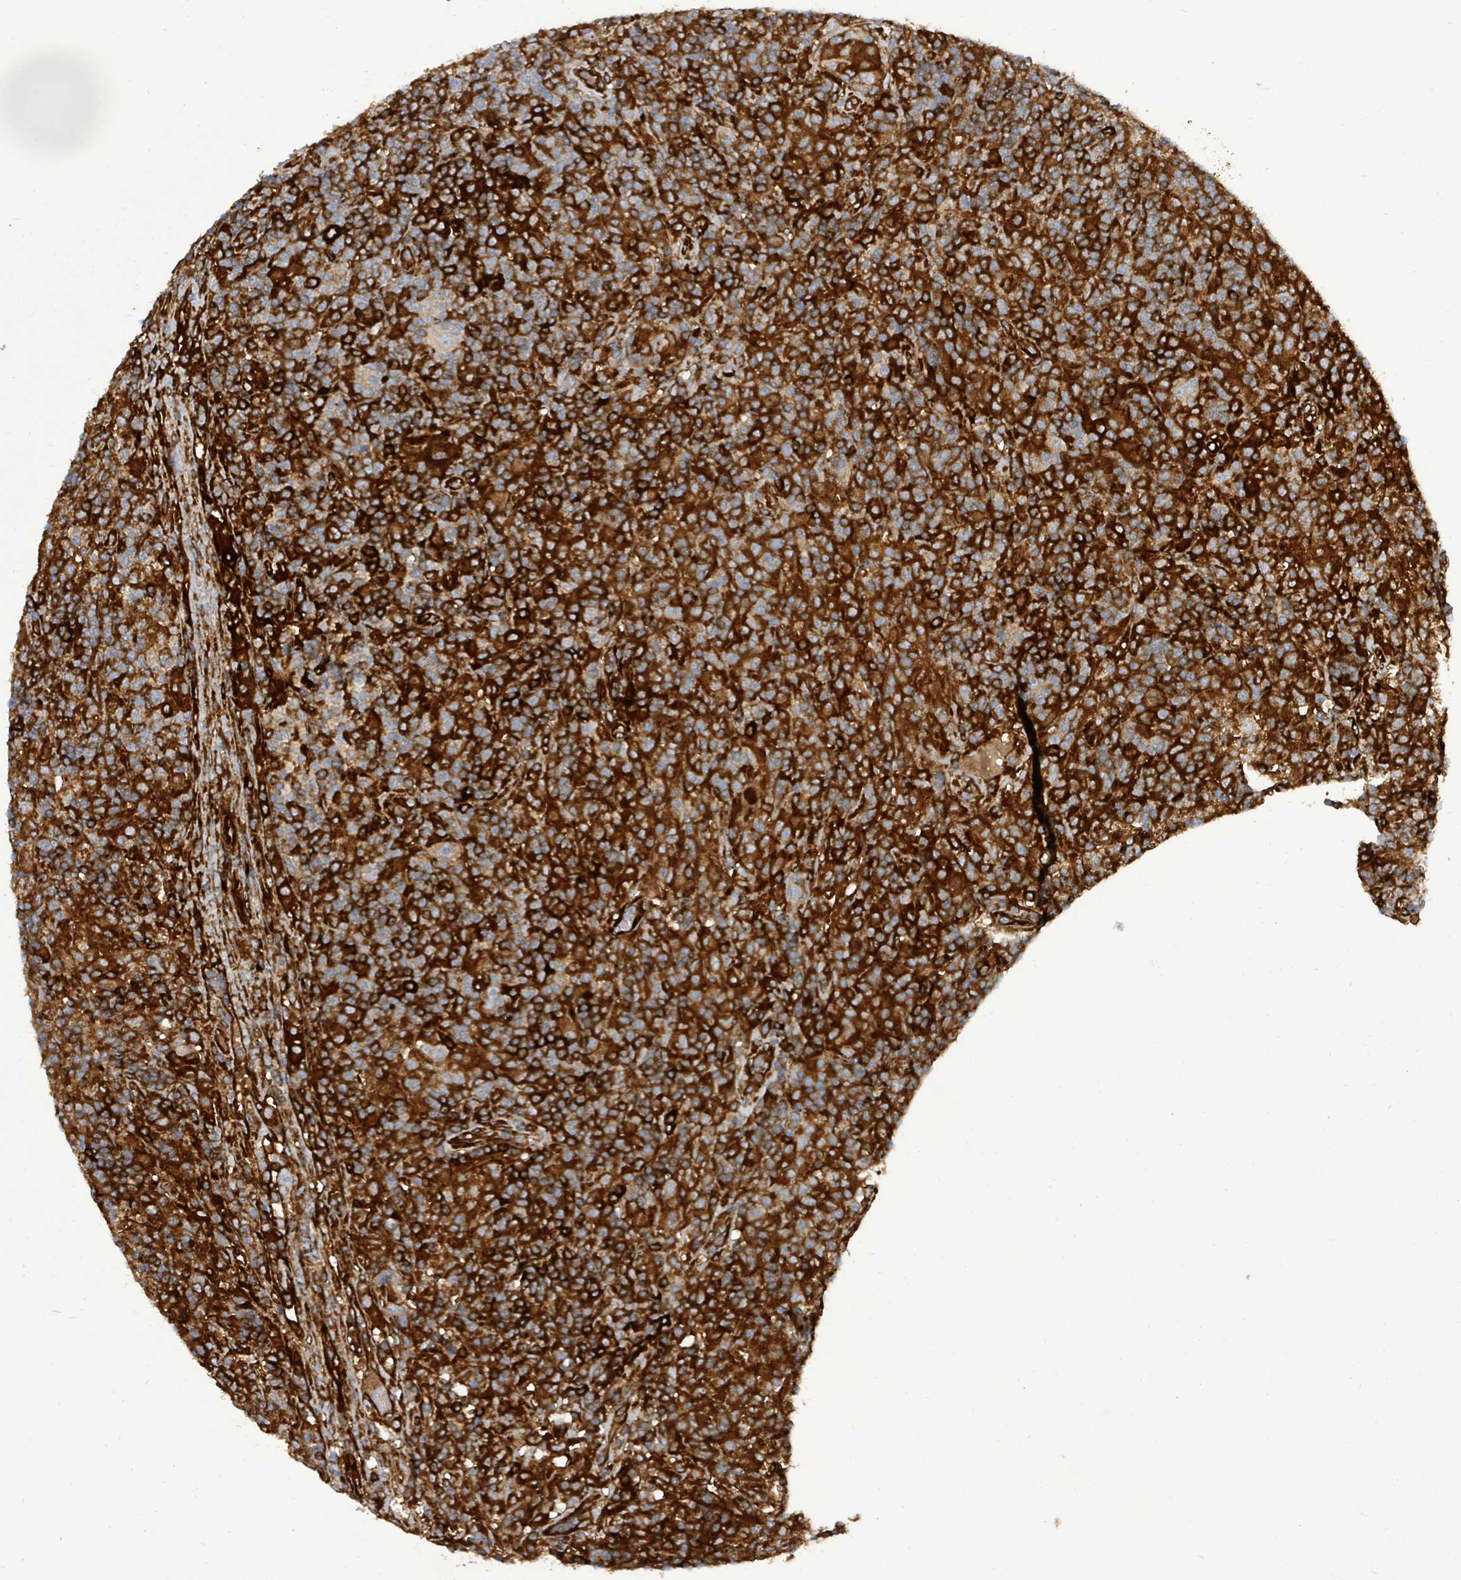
{"staining": {"intensity": "moderate", "quantity": ">75%", "location": "cytoplasmic/membranous"}, "tissue": "lymphoma", "cell_type": "Tumor cells", "image_type": "cancer", "snomed": [{"axis": "morphology", "description": "Hodgkin's disease, NOS"}, {"axis": "topography", "description": "Lymph node"}], "caption": "Immunohistochemistry photomicrograph of human Hodgkin's disease stained for a protein (brown), which demonstrates medium levels of moderate cytoplasmic/membranous expression in approximately >75% of tumor cells.", "gene": "IFIT1", "patient": {"sex": "male", "age": 70}}